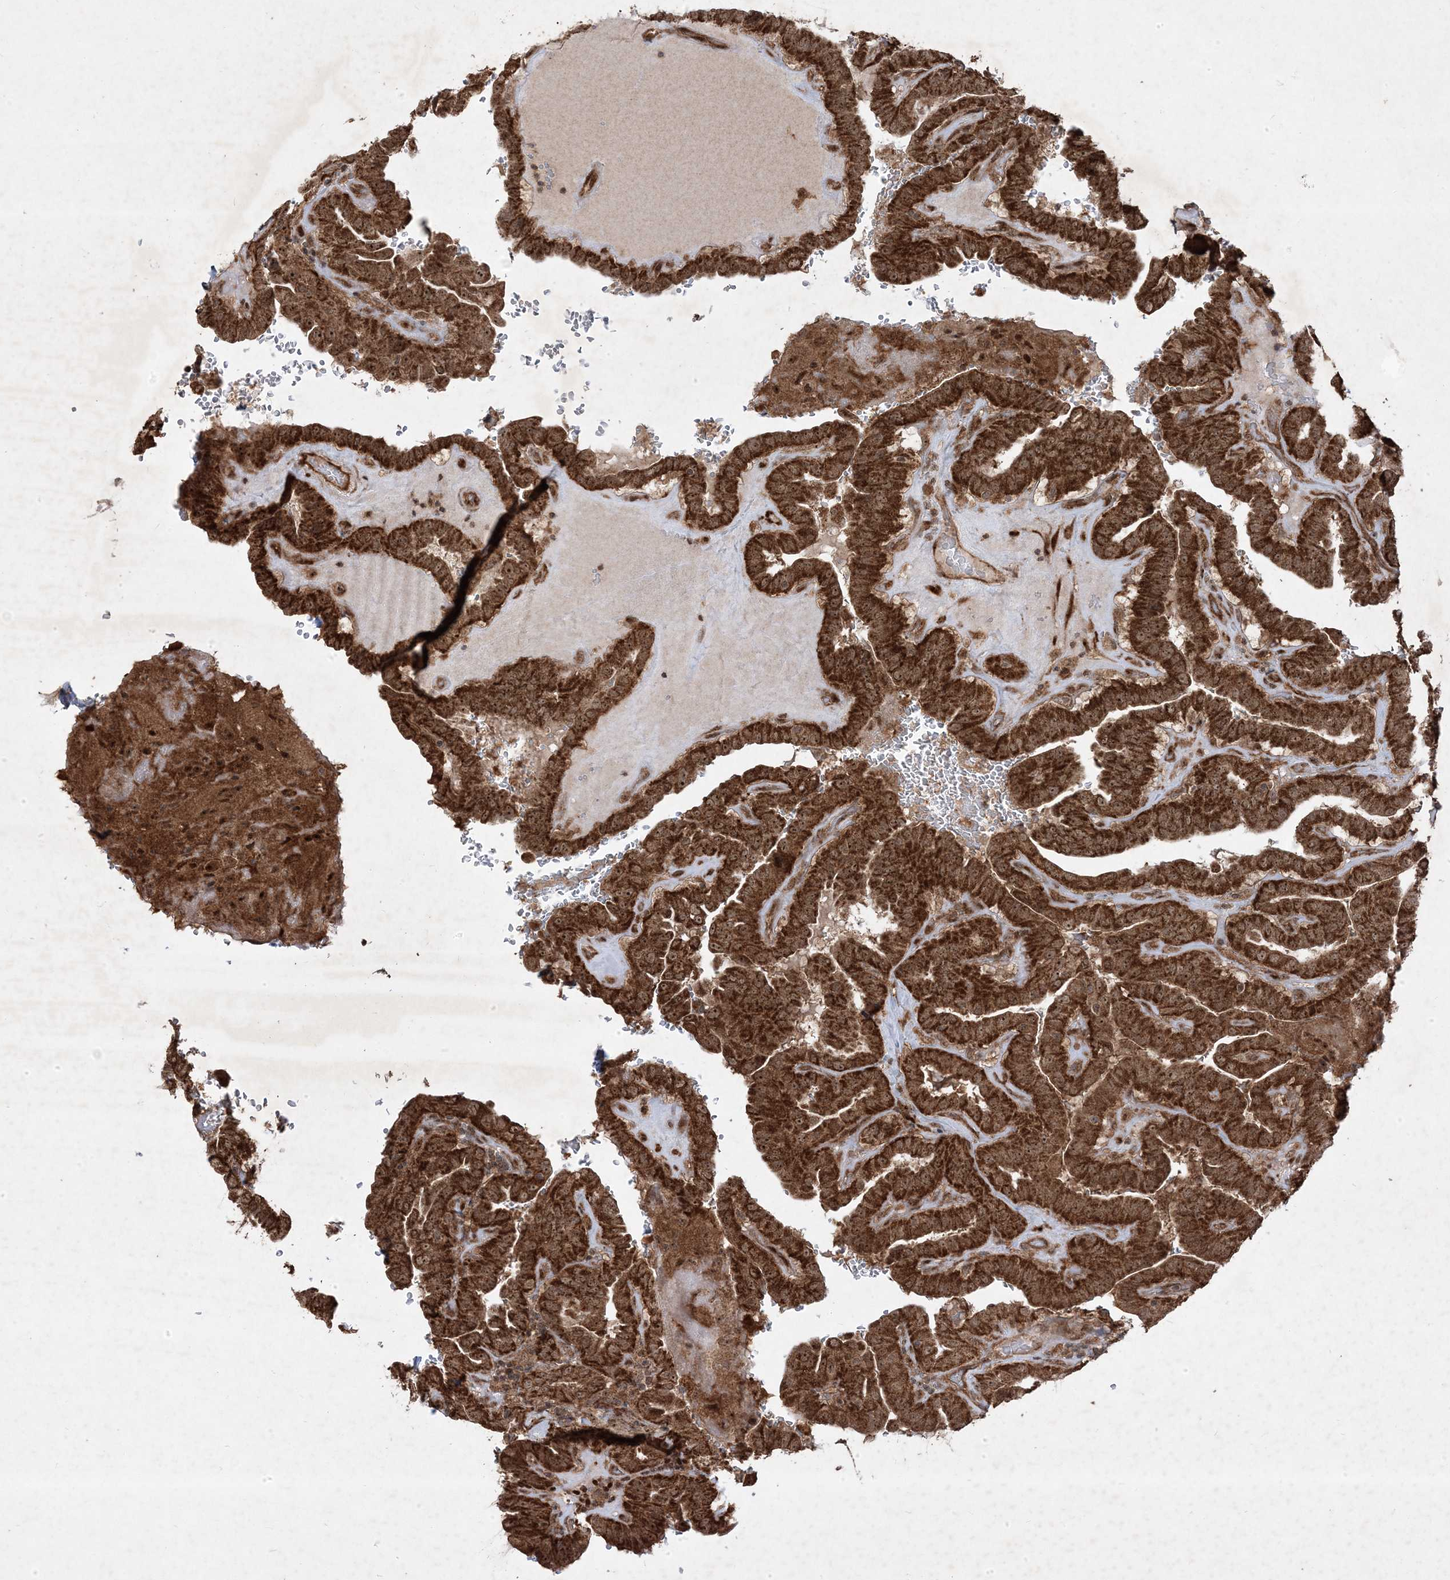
{"staining": {"intensity": "strong", "quantity": ">75%", "location": "cytoplasmic/membranous,nuclear"}, "tissue": "thyroid cancer", "cell_type": "Tumor cells", "image_type": "cancer", "snomed": [{"axis": "morphology", "description": "Papillary adenocarcinoma, NOS"}, {"axis": "topography", "description": "Thyroid gland"}], "caption": "Immunohistochemistry (IHC) of human thyroid cancer (papillary adenocarcinoma) displays high levels of strong cytoplasmic/membranous and nuclear expression in about >75% of tumor cells. (IHC, brightfield microscopy, high magnification).", "gene": "PLEKHM2", "patient": {"sex": "male", "age": 77}}